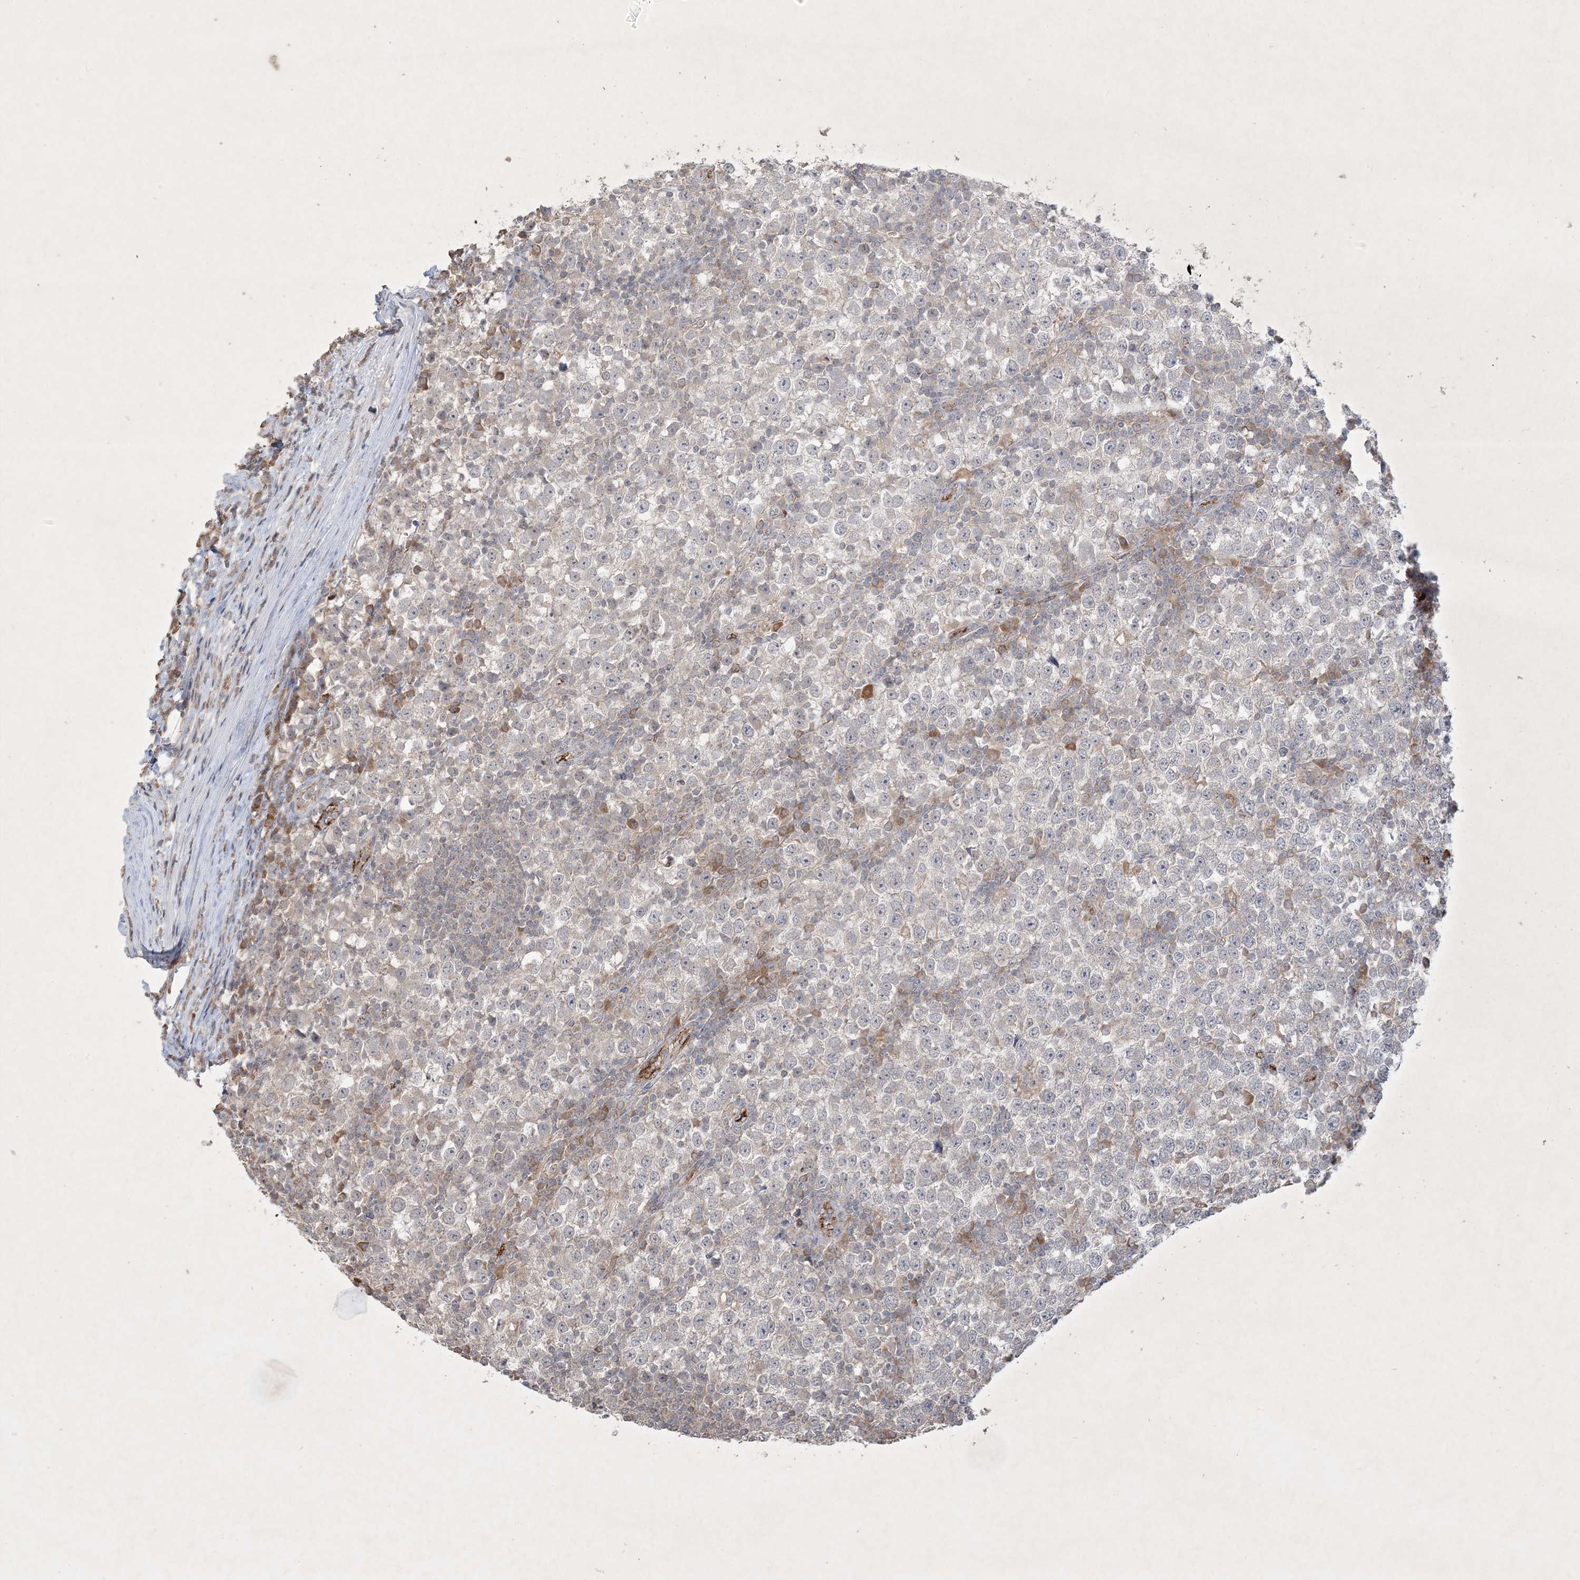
{"staining": {"intensity": "negative", "quantity": "none", "location": "none"}, "tissue": "testis cancer", "cell_type": "Tumor cells", "image_type": "cancer", "snomed": [{"axis": "morphology", "description": "Seminoma, NOS"}, {"axis": "topography", "description": "Testis"}], "caption": "High magnification brightfield microscopy of testis cancer (seminoma) stained with DAB (brown) and counterstained with hematoxylin (blue): tumor cells show no significant expression.", "gene": "PRSS36", "patient": {"sex": "male", "age": 65}}